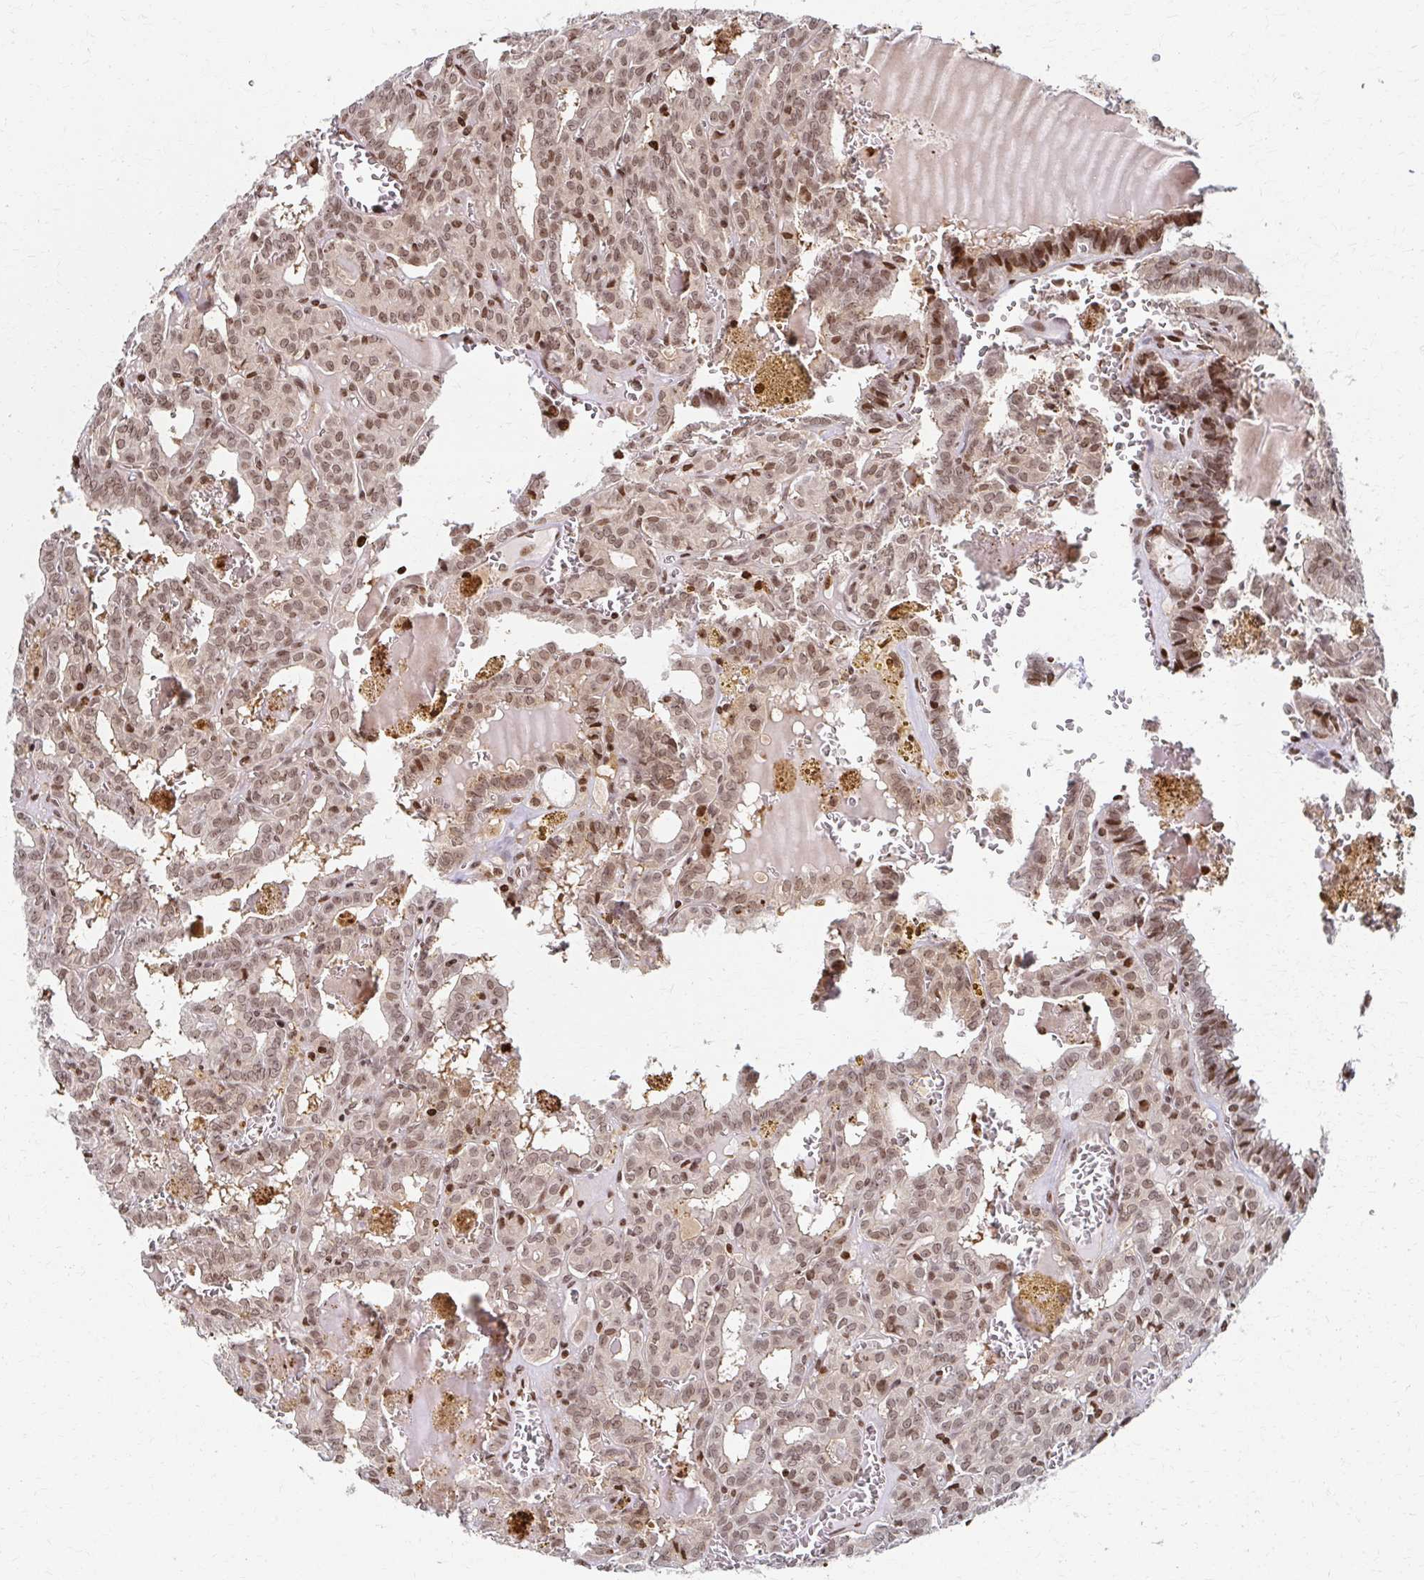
{"staining": {"intensity": "weak", "quantity": ">75%", "location": "nuclear"}, "tissue": "thyroid cancer", "cell_type": "Tumor cells", "image_type": "cancer", "snomed": [{"axis": "morphology", "description": "Papillary adenocarcinoma, NOS"}, {"axis": "topography", "description": "Thyroid gland"}], "caption": "Human thyroid cancer (papillary adenocarcinoma) stained for a protein (brown) shows weak nuclear positive positivity in about >75% of tumor cells.", "gene": "PSMD7", "patient": {"sex": "female", "age": 39}}